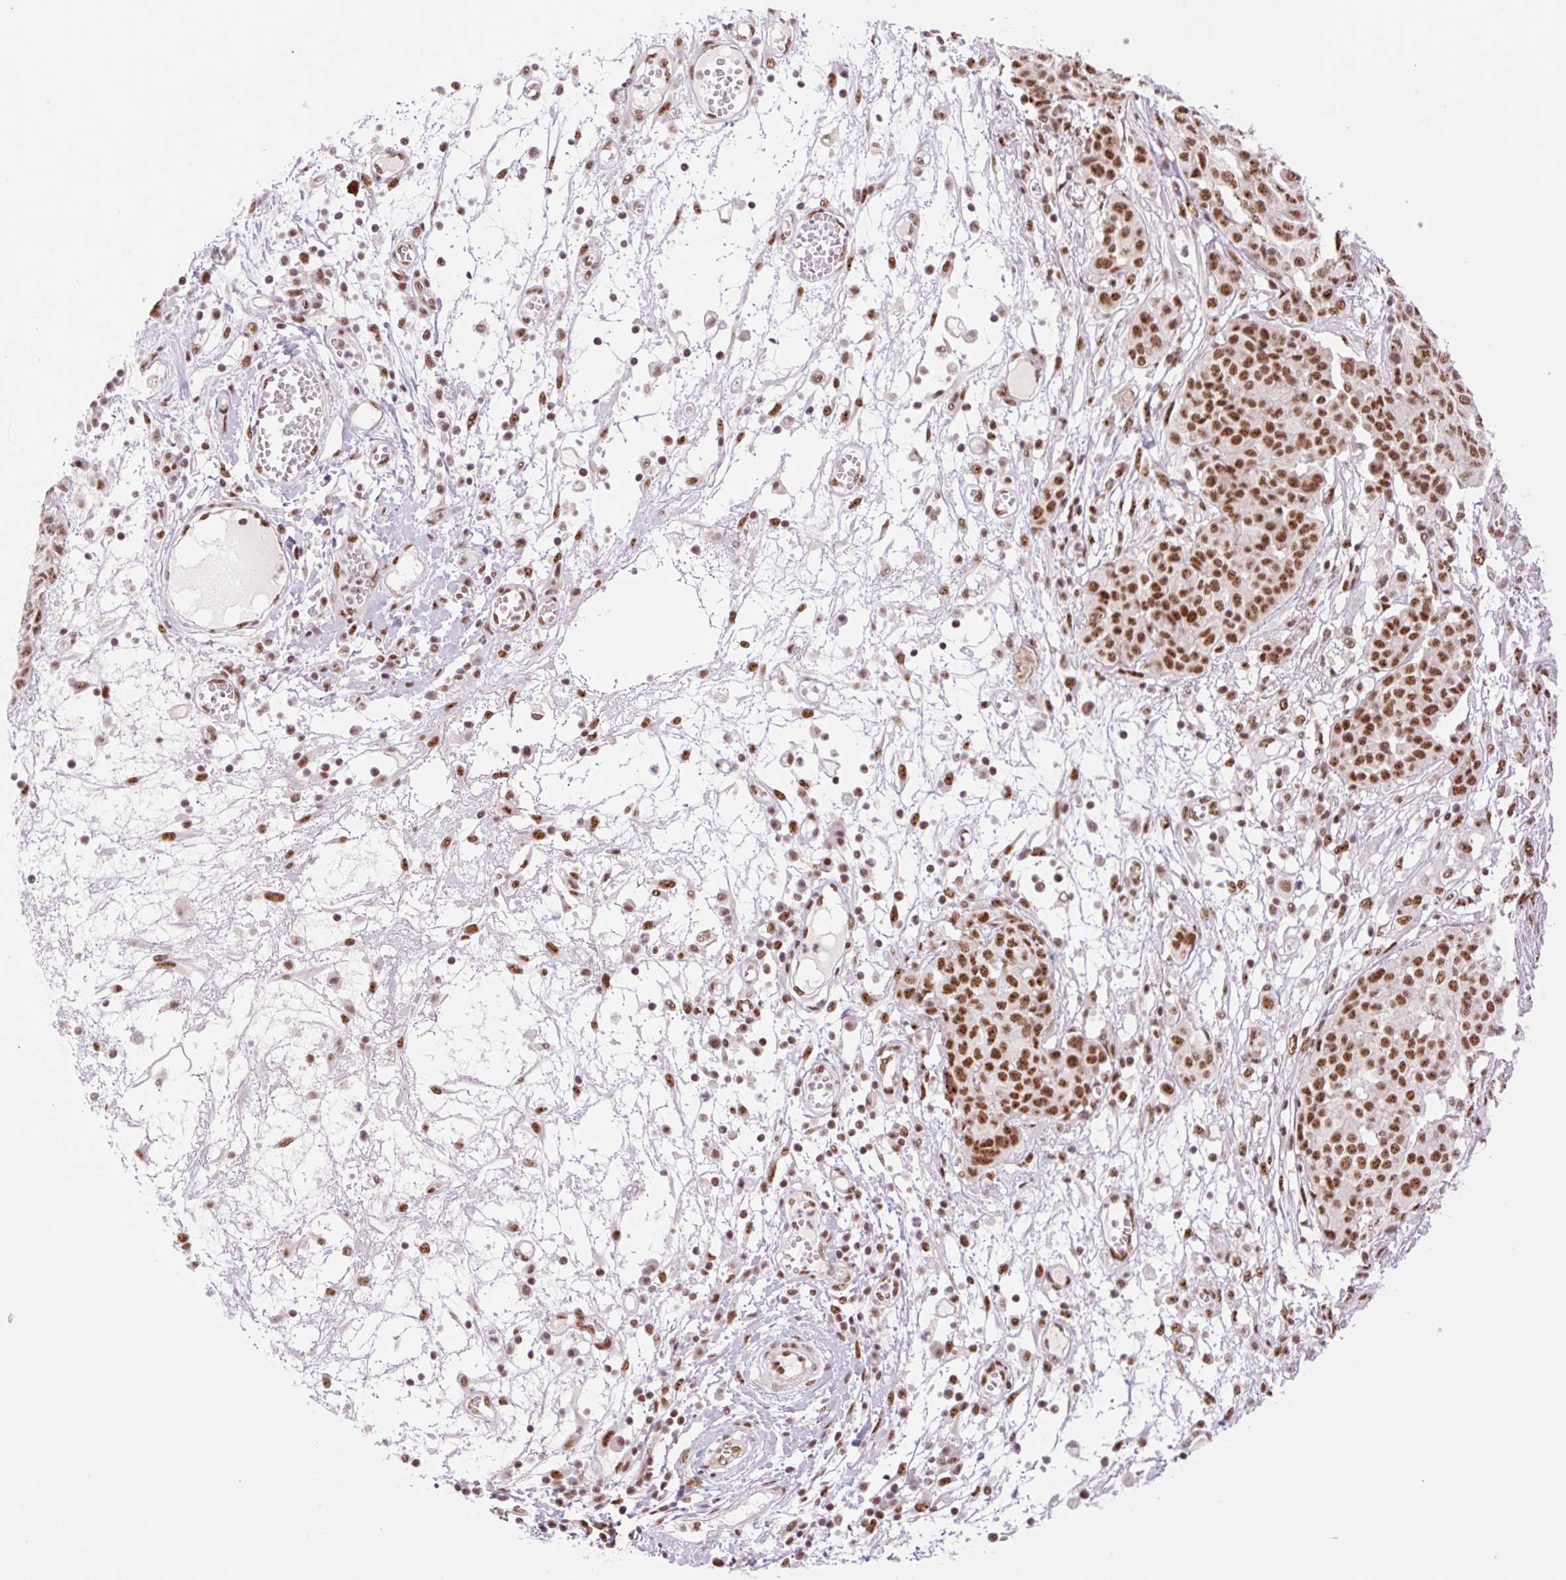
{"staining": {"intensity": "strong", "quantity": ">75%", "location": "nuclear"}, "tissue": "ovarian cancer", "cell_type": "Tumor cells", "image_type": "cancer", "snomed": [{"axis": "morphology", "description": "Cystadenocarcinoma, serous, NOS"}, {"axis": "topography", "description": "Soft tissue"}, {"axis": "topography", "description": "Ovary"}], "caption": "Immunohistochemical staining of human serous cystadenocarcinoma (ovarian) exhibits strong nuclear protein expression in about >75% of tumor cells. Nuclei are stained in blue.", "gene": "PRDM11", "patient": {"sex": "female", "age": 57}}